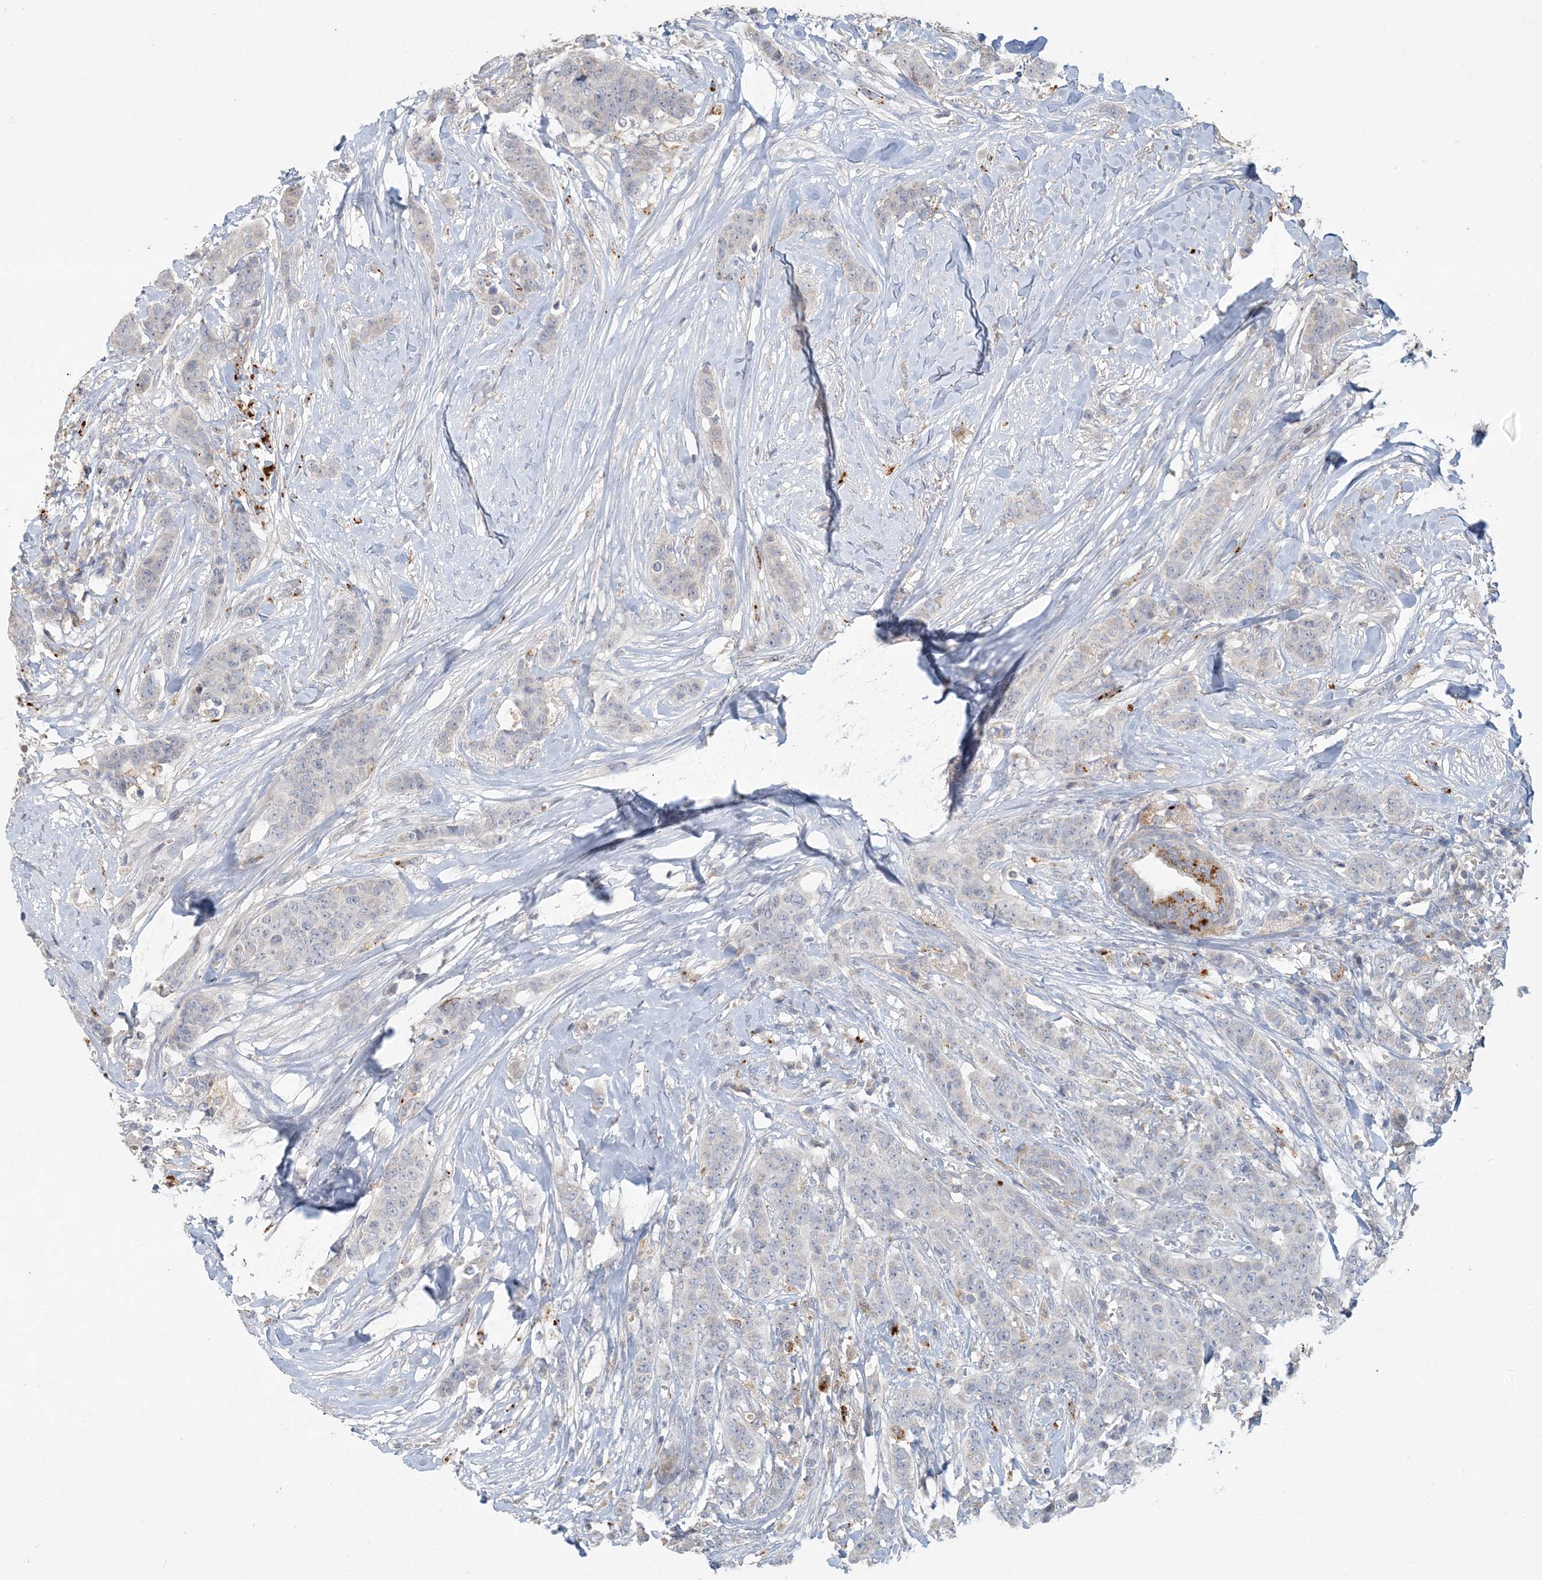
{"staining": {"intensity": "negative", "quantity": "none", "location": "none"}, "tissue": "breast cancer", "cell_type": "Tumor cells", "image_type": "cancer", "snomed": [{"axis": "morphology", "description": "Duct carcinoma"}, {"axis": "topography", "description": "Breast"}], "caption": "High power microscopy micrograph of an IHC micrograph of breast cancer, revealing no significant staining in tumor cells.", "gene": "LTN1", "patient": {"sex": "female", "age": 40}}